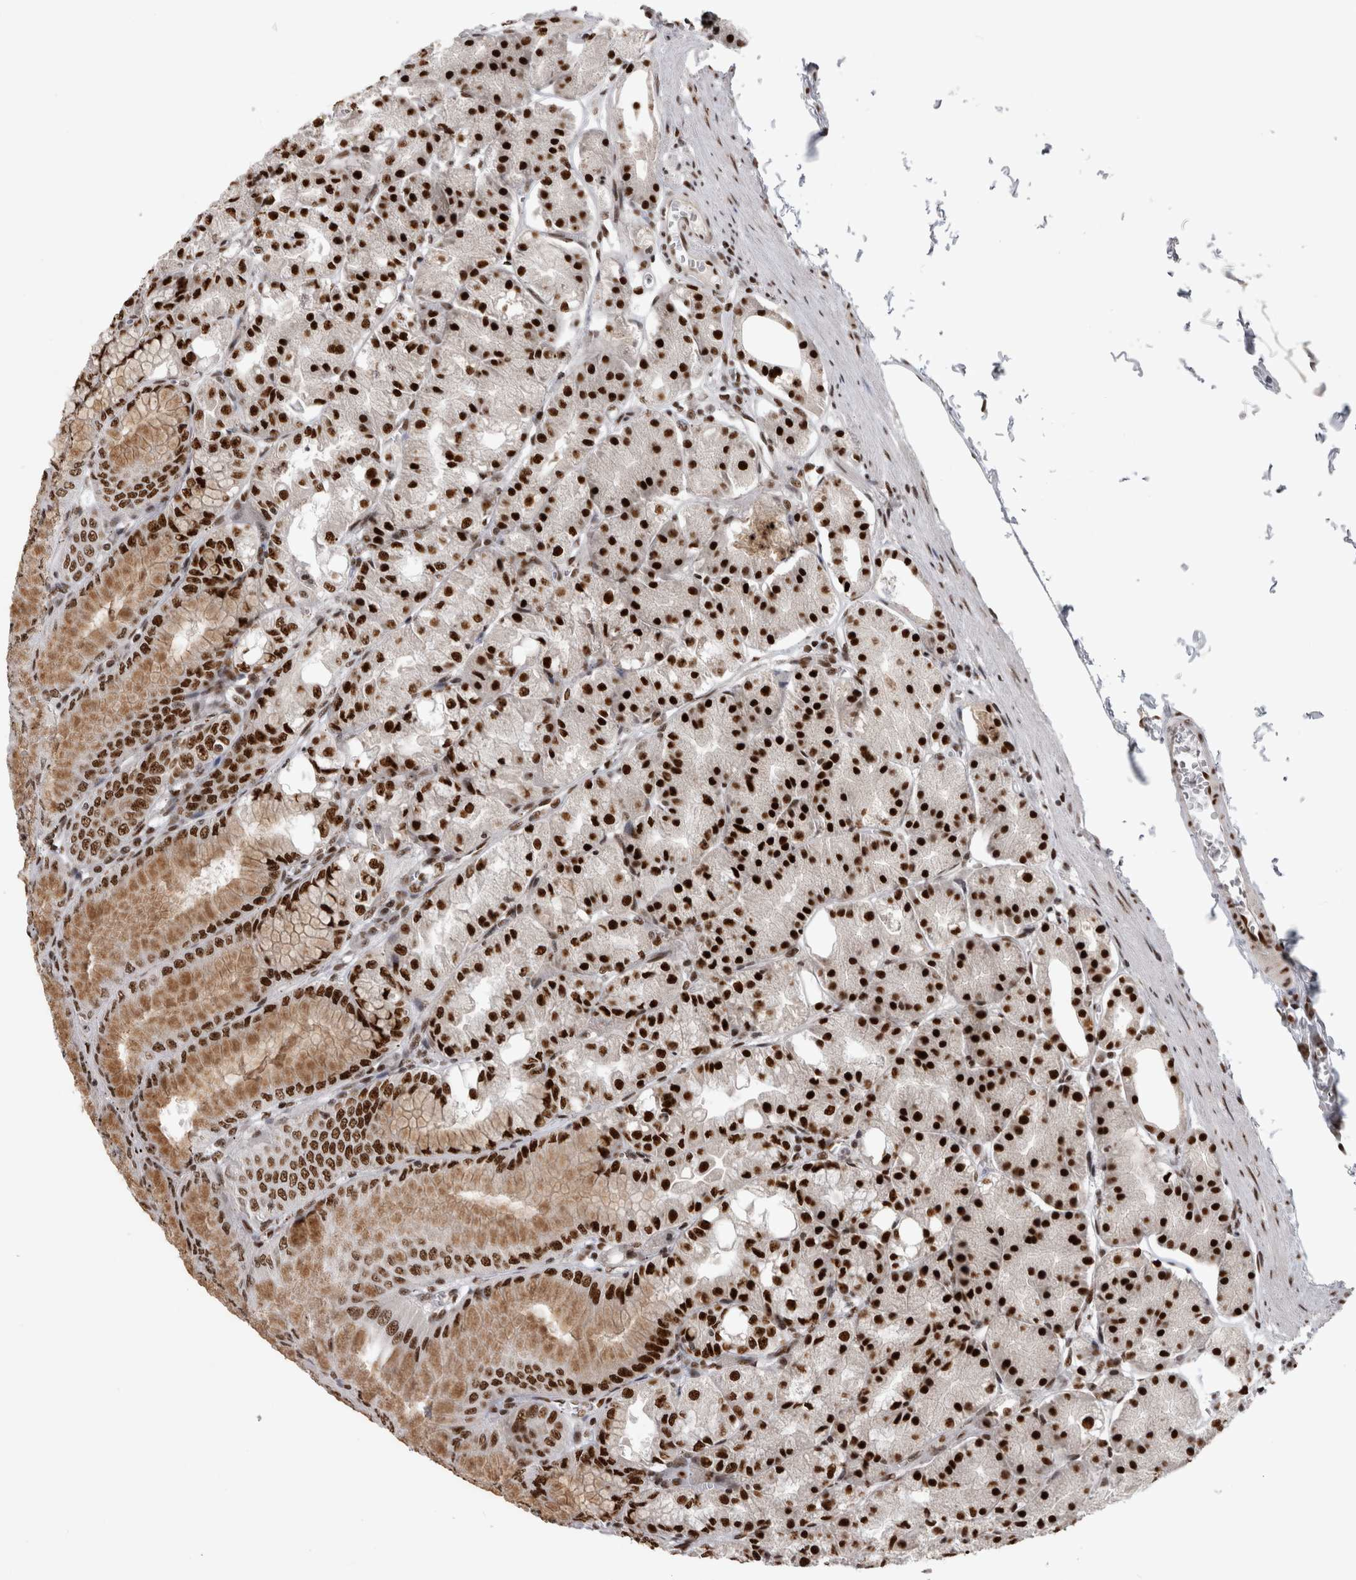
{"staining": {"intensity": "strong", "quantity": ">75%", "location": "nuclear"}, "tissue": "stomach", "cell_type": "Glandular cells", "image_type": "normal", "snomed": [{"axis": "morphology", "description": "Normal tissue, NOS"}, {"axis": "topography", "description": "Stomach, lower"}], "caption": "This photomicrograph exhibits IHC staining of benign stomach, with high strong nuclear staining in approximately >75% of glandular cells.", "gene": "ZSCAN2", "patient": {"sex": "male", "age": 71}}